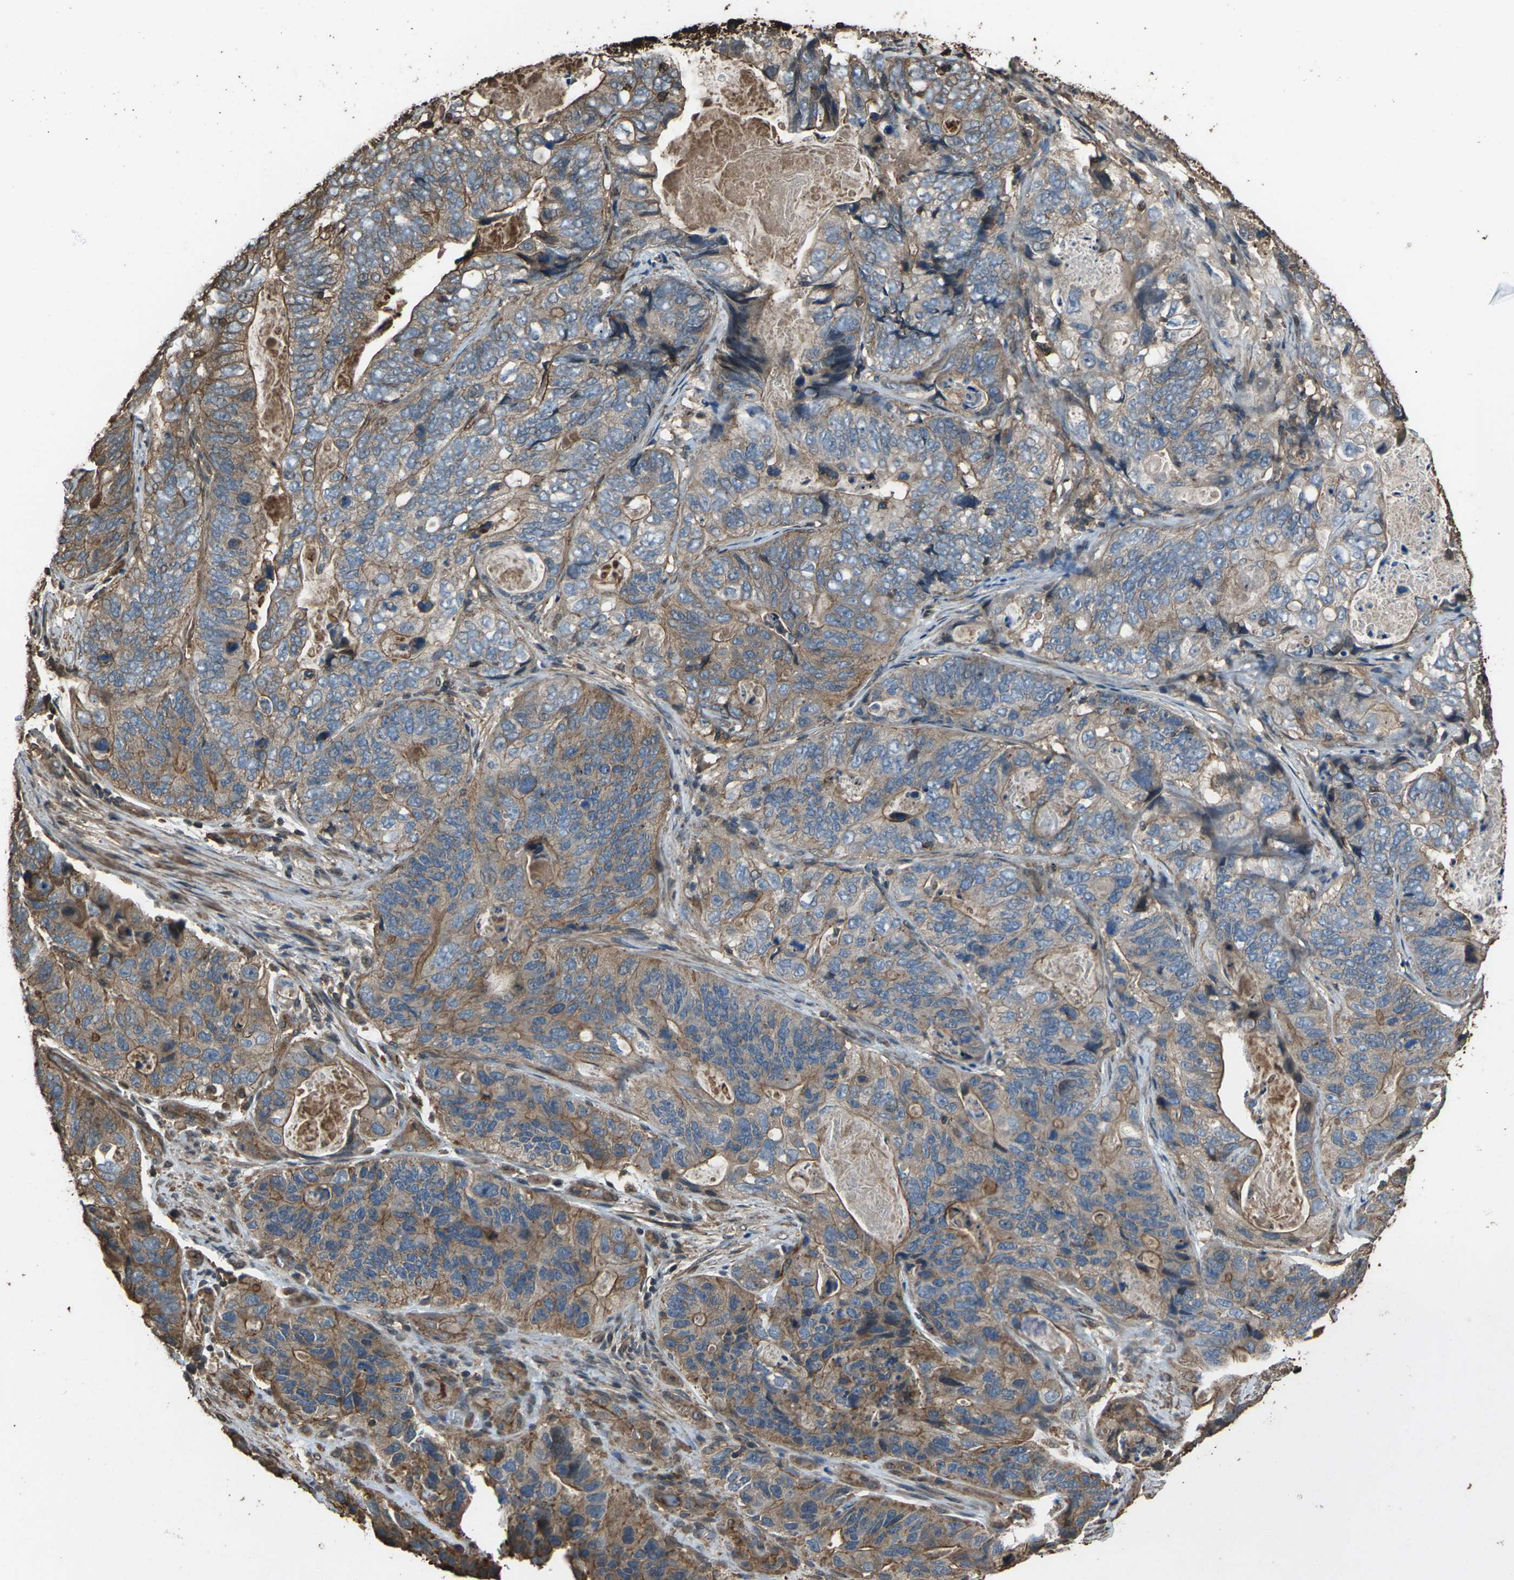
{"staining": {"intensity": "moderate", "quantity": "25%-75%", "location": "cytoplasmic/membranous"}, "tissue": "stomach cancer", "cell_type": "Tumor cells", "image_type": "cancer", "snomed": [{"axis": "morphology", "description": "Adenocarcinoma, NOS"}, {"axis": "topography", "description": "Stomach"}], "caption": "Stomach cancer (adenocarcinoma) tissue displays moderate cytoplasmic/membranous staining in approximately 25%-75% of tumor cells, visualized by immunohistochemistry.", "gene": "DHPS", "patient": {"sex": "female", "age": 89}}